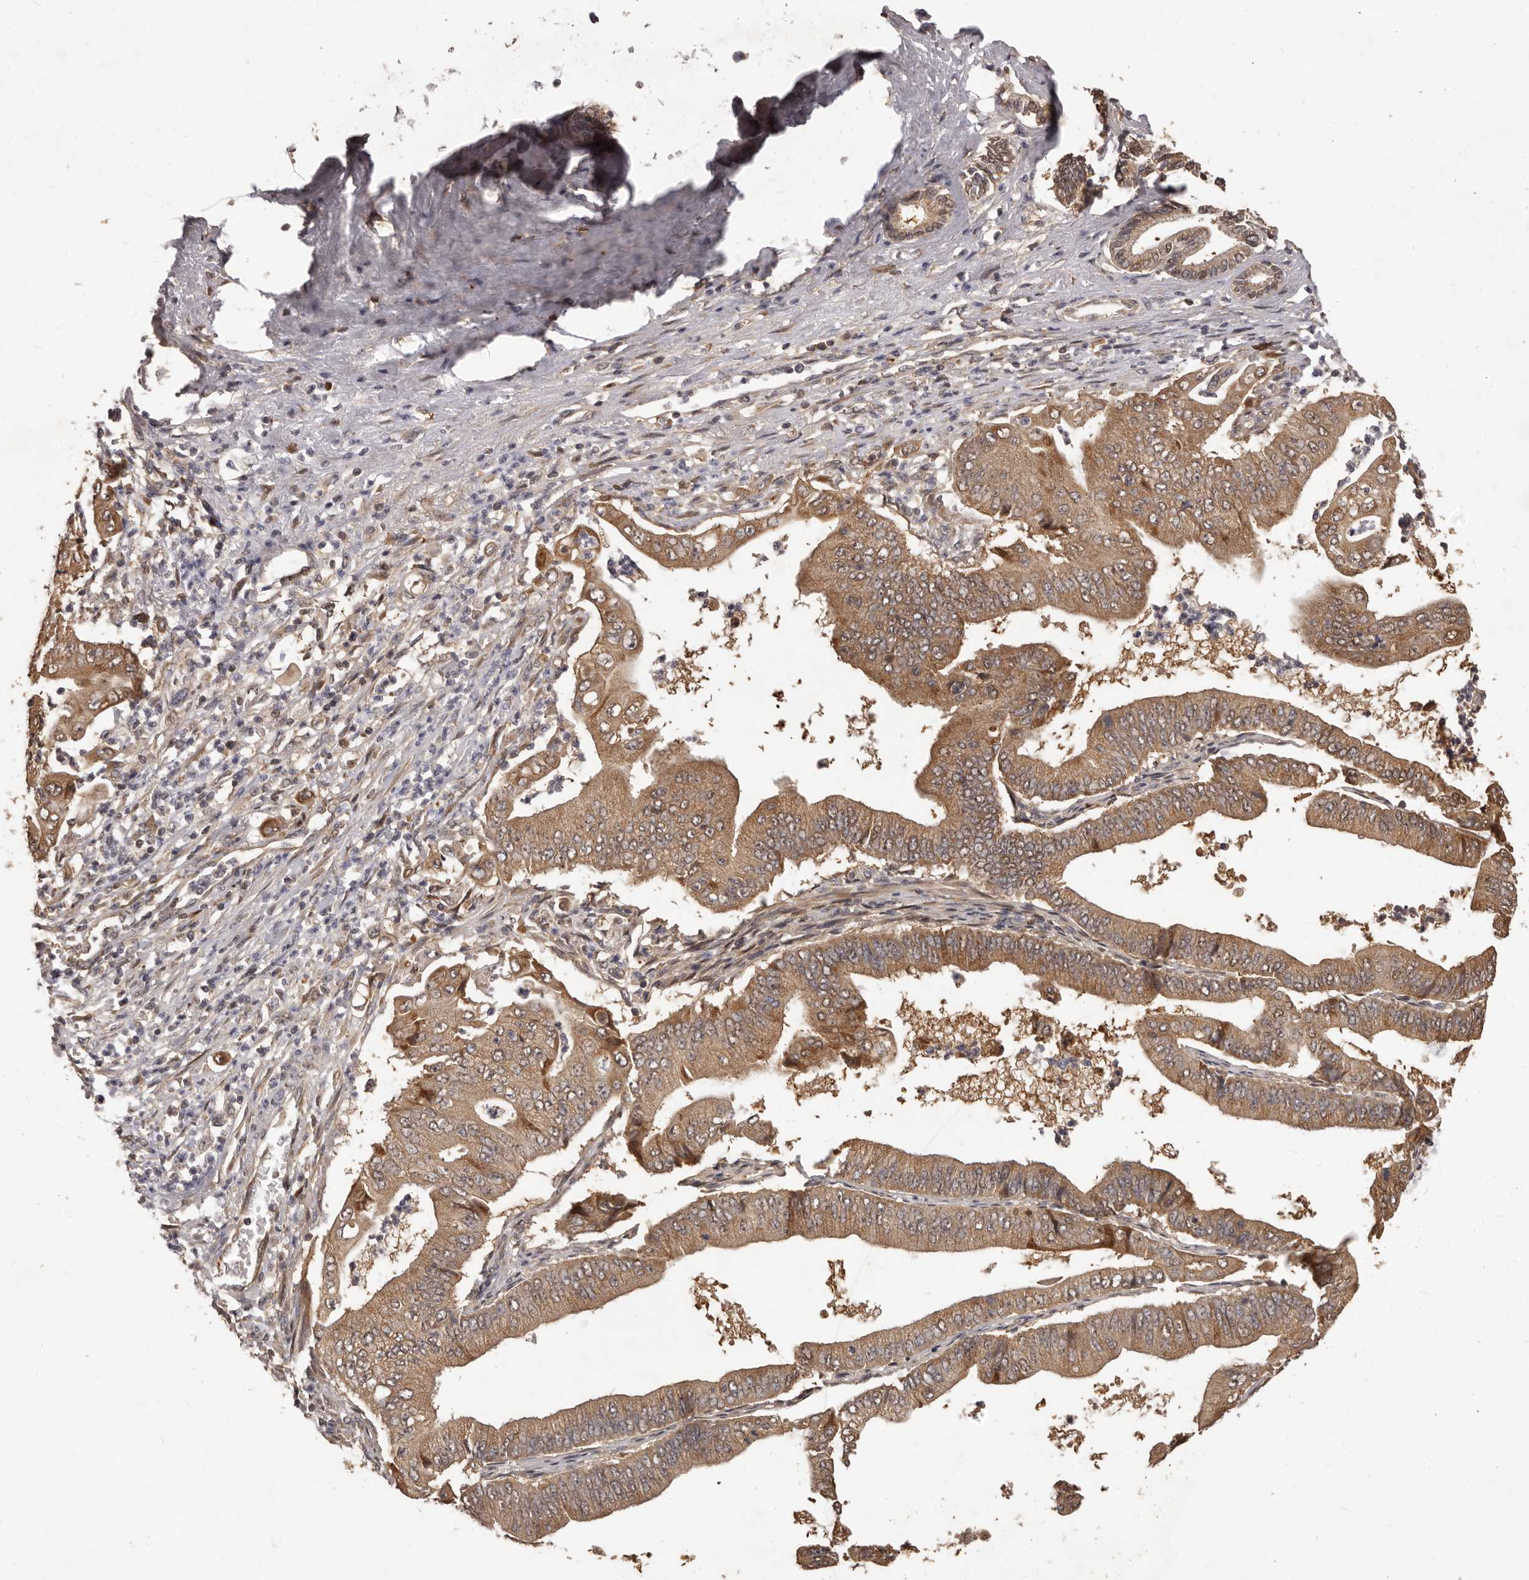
{"staining": {"intensity": "moderate", "quantity": ">75%", "location": "cytoplasmic/membranous"}, "tissue": "pancreatic cancer", "cell_type": "Tumor cells", "image_type": "cancer", "snomed": [{"axis": "morphology", "description": "Adenocarcinoma, NOS"}, {"axis": "topography", "description": "Pancreas"}], "caption": "Immunohistochemical staining of pancreatic cancer (adenocarcinoma) displays medium levels of moderate cytoplasmic/membranous staining in about >75% of tumor cells. Using DAB (brown) and hematoxylin (blue) stains, captured at high magnification using brightfield microscopy.", "gene": "MTO1", "patient": {"sex": "female", "age": 77}}